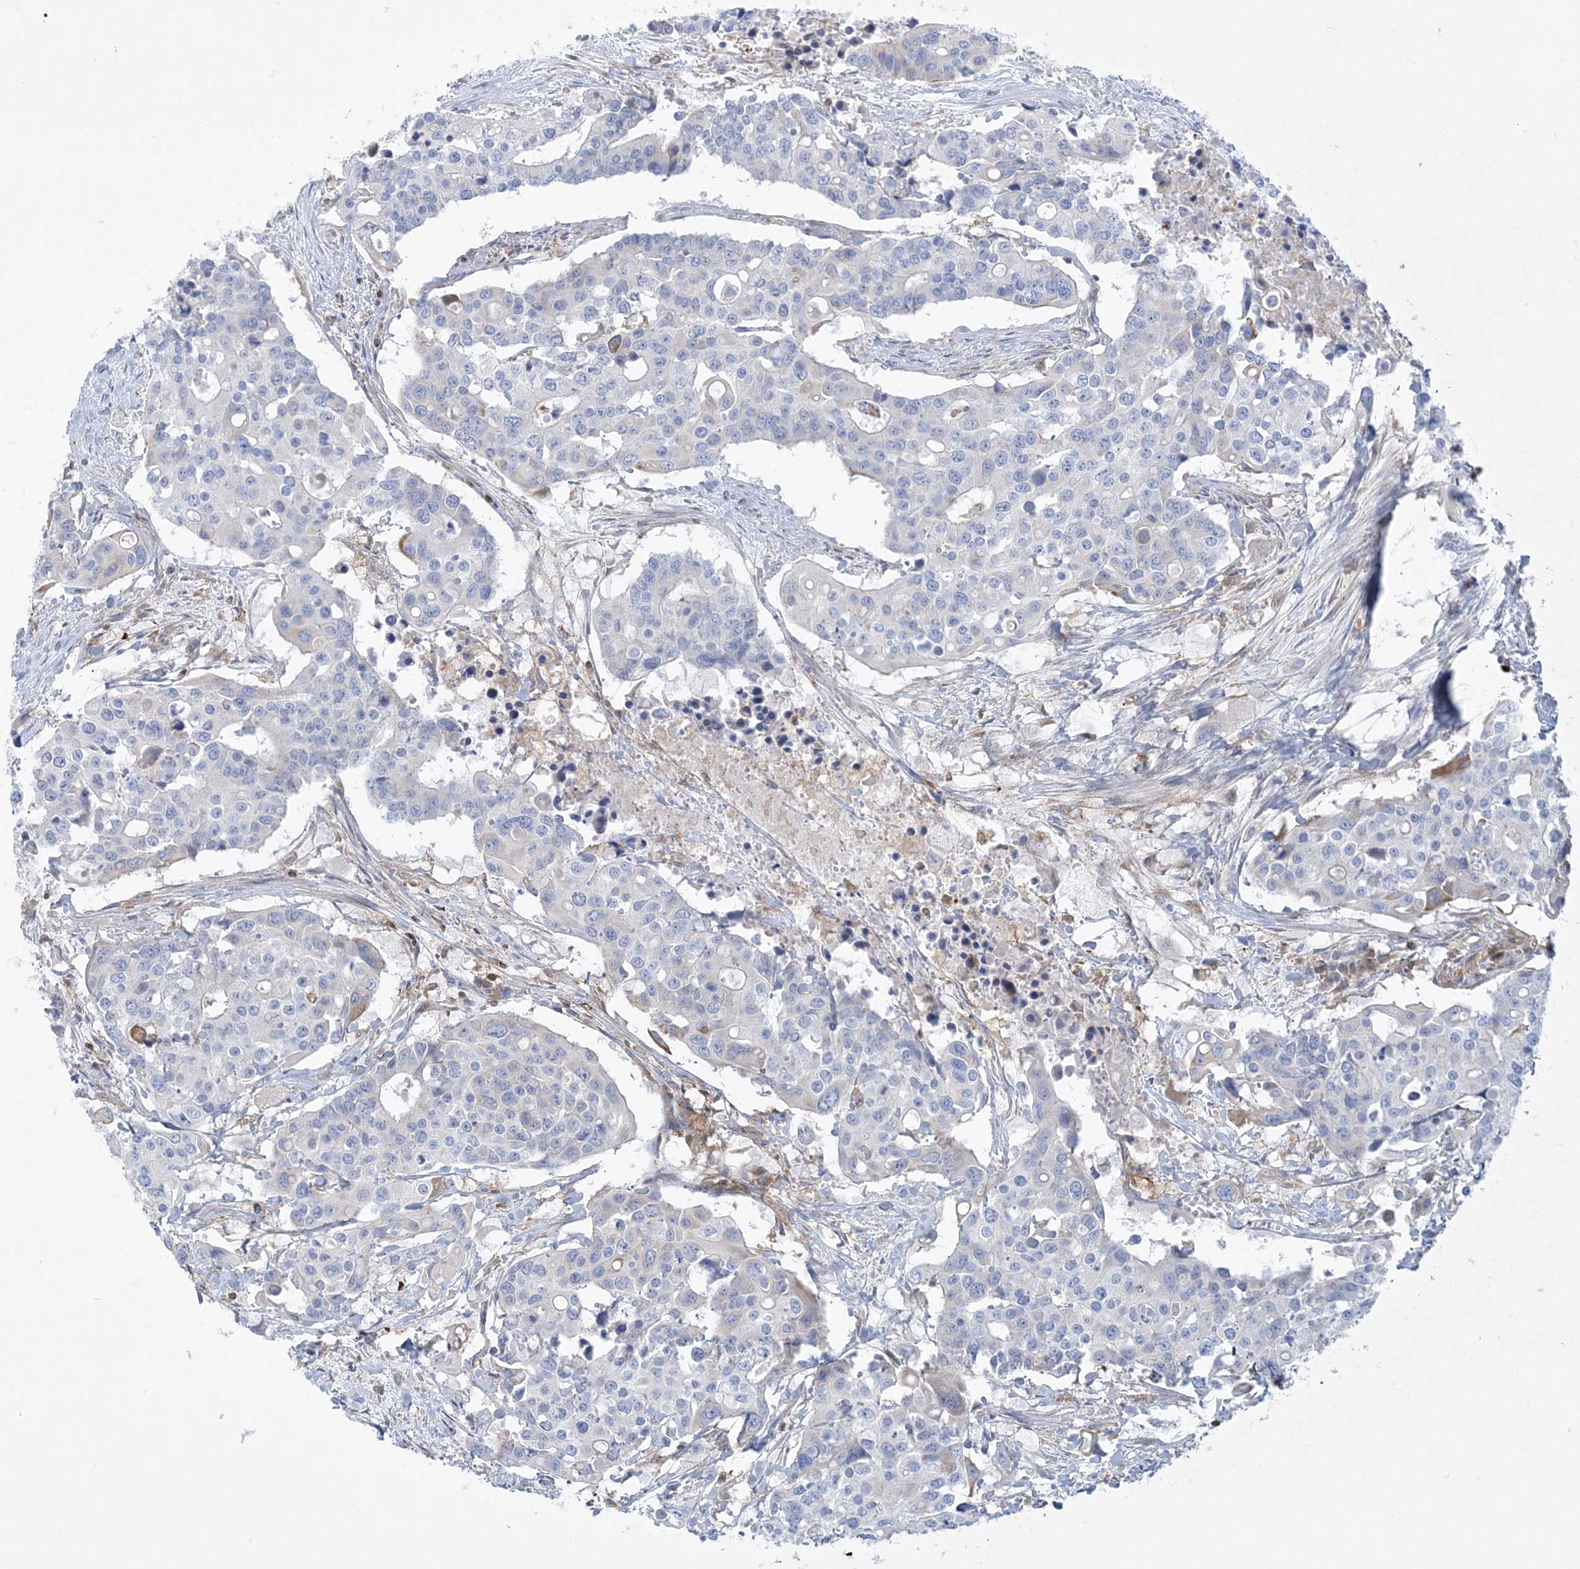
{"staining": {"intensity": "negative", "quantity": "none", "location": "none"}, "tissue": "colorectal cancer", "cell_type": "Tumor cells", "image_type": "cancer", "snomed": [{"axis": "morphology", "description": "Adenocarcinoma, NOS"}, {"axis": "topography", "description": "Colon"}], "caption": "Protein analysis of colorectal cancer (adenocarcinoma) exhibits no significant staining in tumor cells. (Brightfield microscopy of DAB (3,3'-diaminobenzidine) IHC at high magnification).", "gene": "ARHGAP30", "patient": {"sex": "male", "age": 77}}